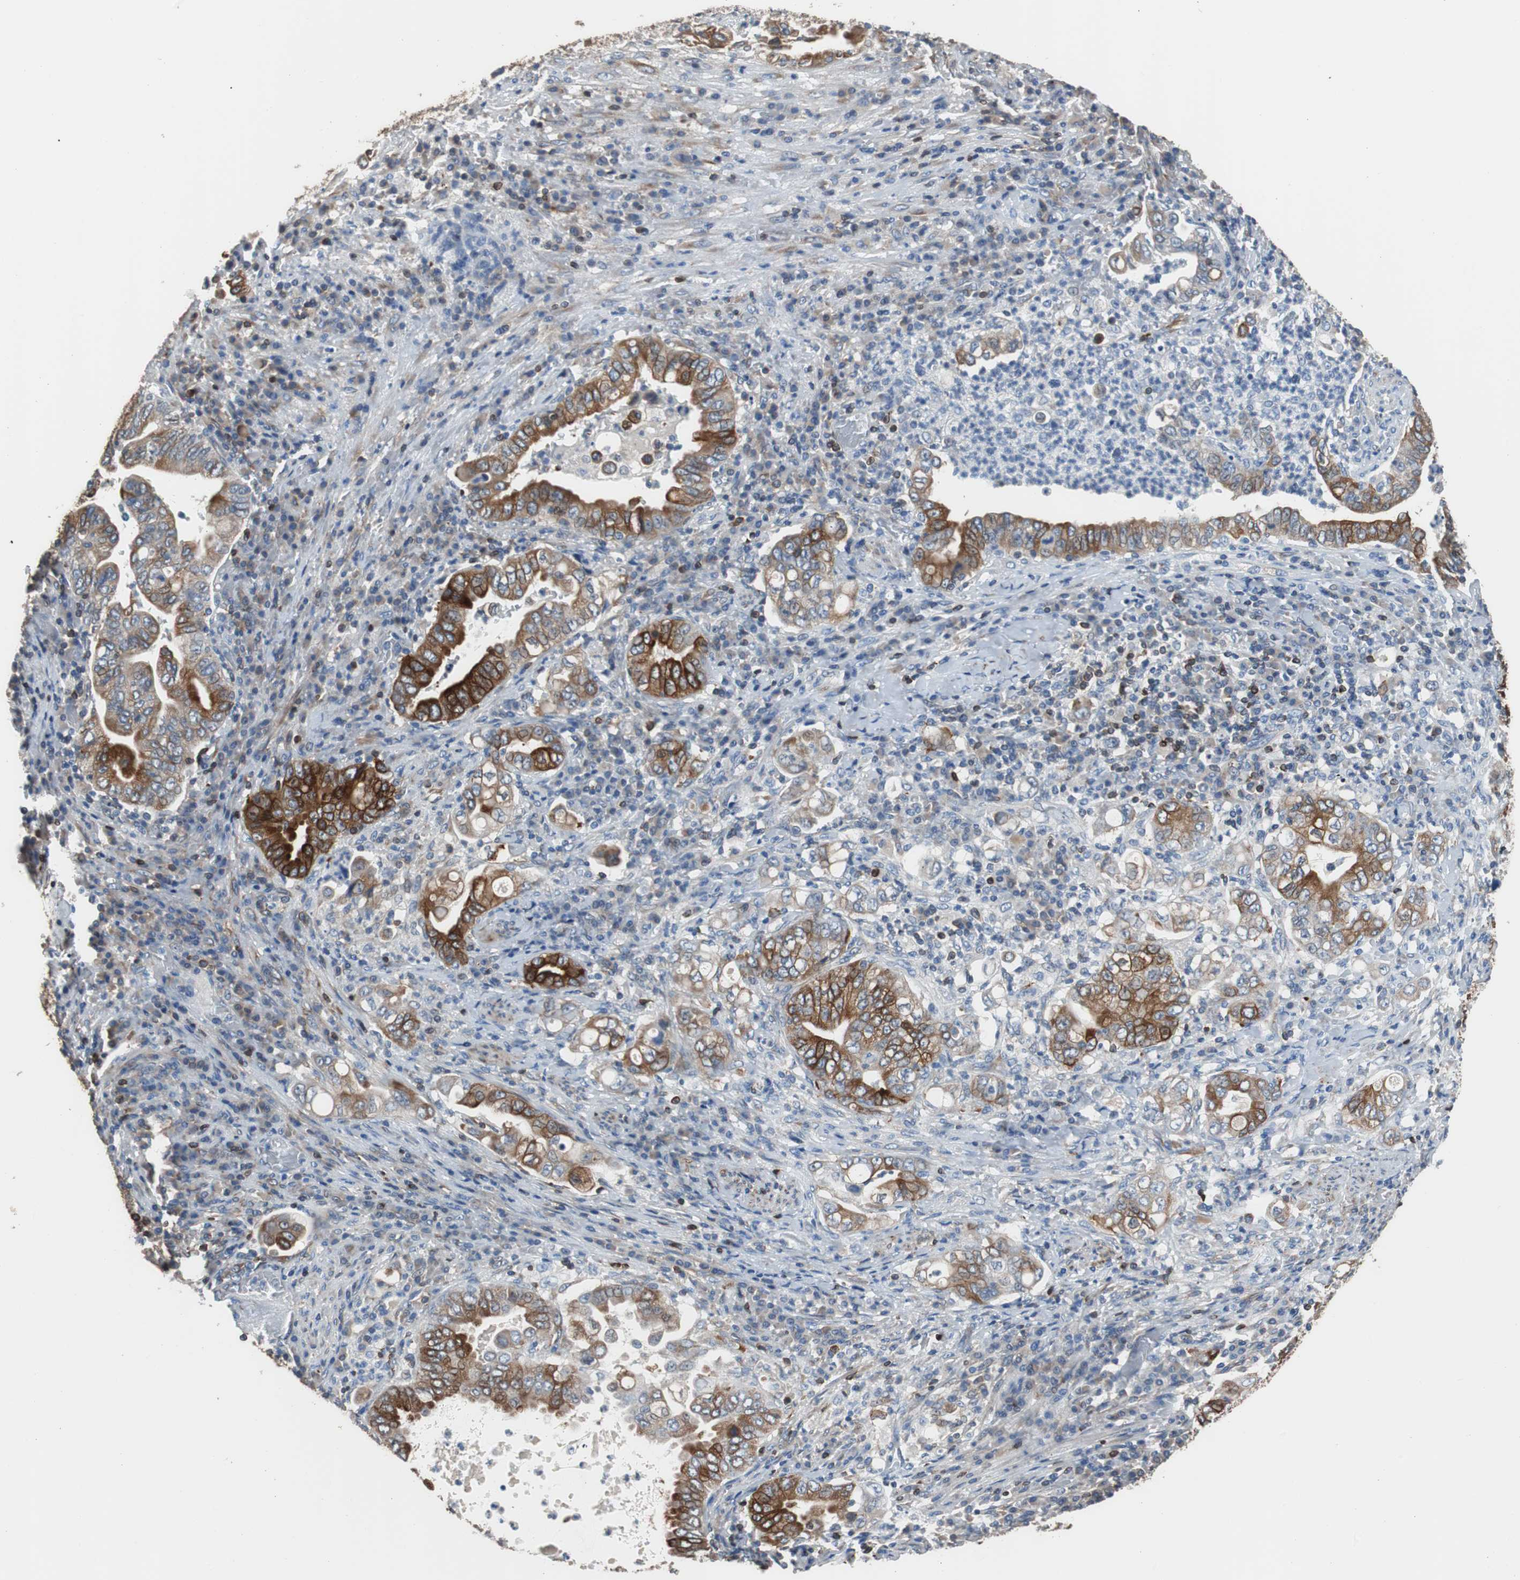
{"staining": {"intensity": "strong", "quantity": ">75%", "location": "cytoplasmic/membranous"}, "tissue": "stomach cancer", "cell_type": "Tumor cells", "image_type": "cancer", "snomed": [{"axis": "morphology", "description": "Normal tissue, NOS"}, {"axis": "morphology", "description": "Adenocarcinoma, NOS"}, {"axis": "topography", "description": "Esophagus"}, {"axis": "topography", "description": "Stomach, upper"}, {"axis": "topography", "description": "Peripheral nerve tissue"}], "caption": "This micrograph reveals stomach cancer stained with IHC to label a protein in brown. The cytoplasmic/membranous of tumor cells show strong positivity for the protein. Nuclei are counter-stained blue.", "gene": "PBXIP1", "patient": {"sex": "male", "age": 62}}